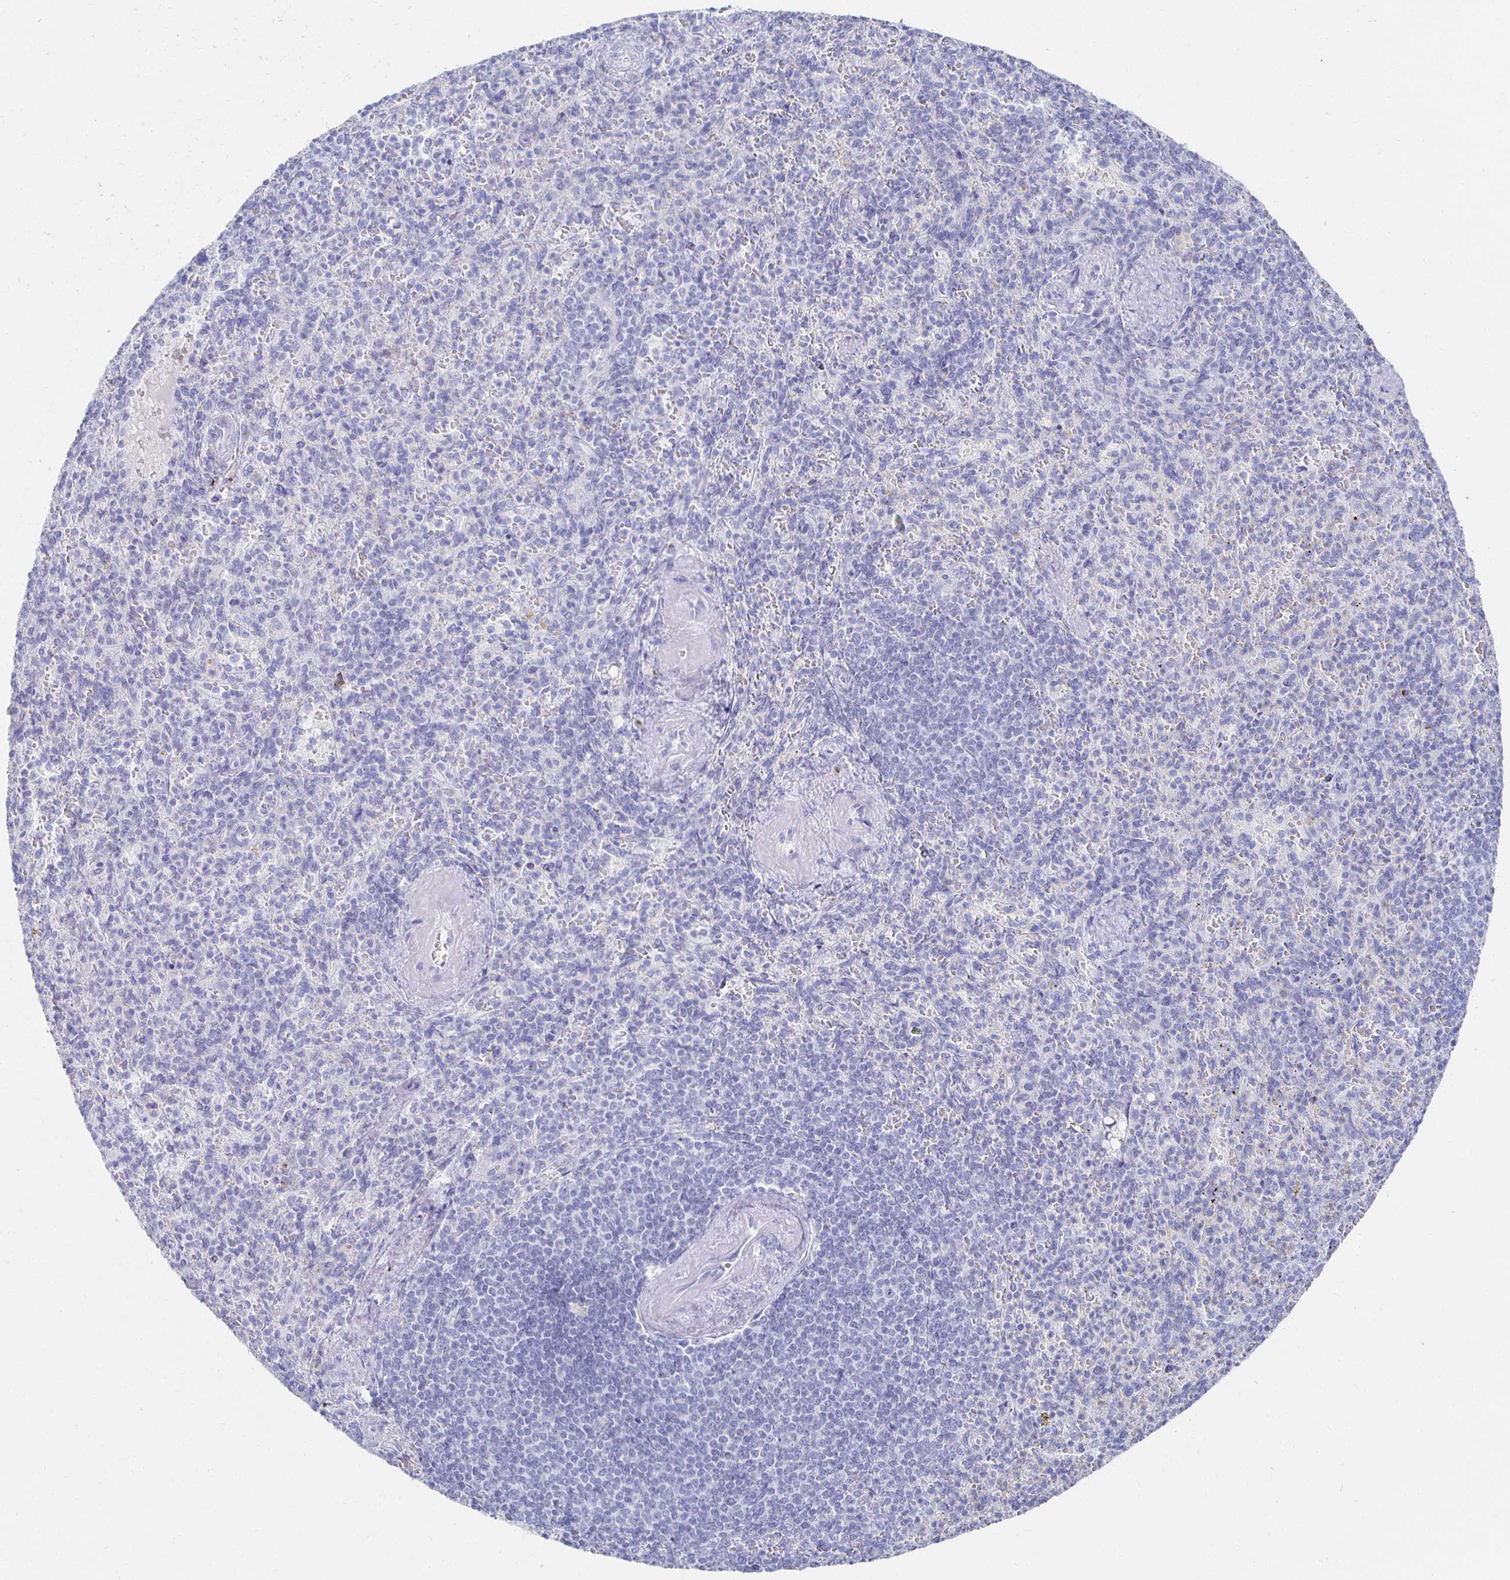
{"staining": {"intensity": "negative", "quantity": "none", "location": "none"}, "tissue": "spleen", "cell_type": "Cells in red pulp", "image_type": "normal", "snomed": [{"axis": "morphology", "description": "Normal tissue, NOS"}, {"axis": "topography", "description": "Spleen"}], "caption": "Cells in red pulp show no significant staining in unremarkable spleen.", "gene": "PRDM7", "patient": {"sex": "female", "age": 74}}